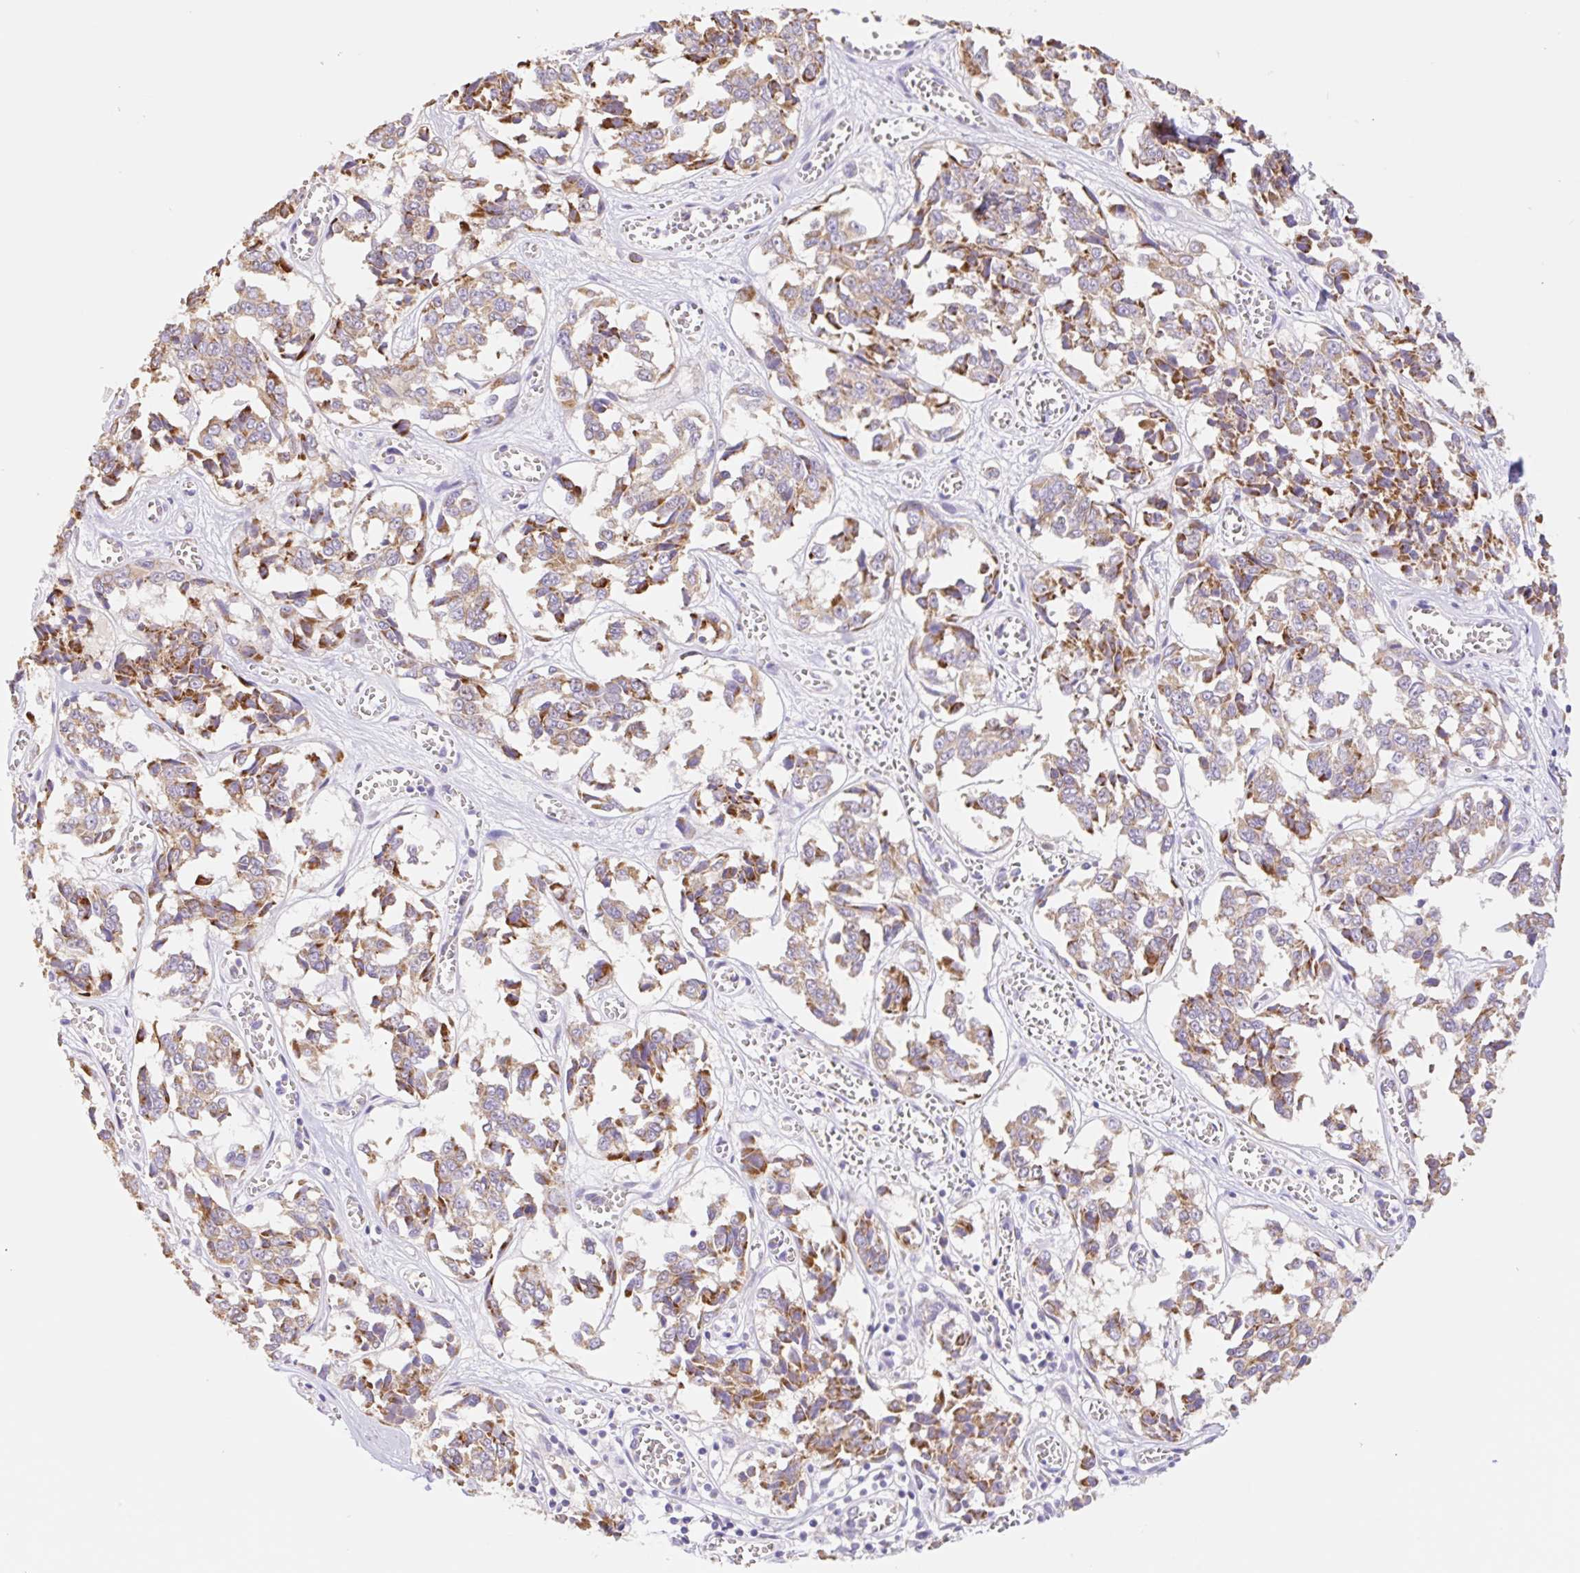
{"staining": {"intensity": "moderate", "quantity": "25%-75%", "location": "cytoplasmic/membranous"}, "tissue": "melanoma", "cell_type": "Tumor cells", "image_type": "cancer", "snomed": [{"axis": "morphology", "description": "Malignant melanoma, NOS"}, {"axis": "topography", "description": "Skin"}], "caption": "Tumor cells show moderate cytoplasmic/membranous positivity in approximately 25%-75% of cells in malignant melanoma. (DAB = brown stain, brightfield microscopy at high magnification).", "gene": "COPZ2", "patient": {"sex": "female", "age": 64}}